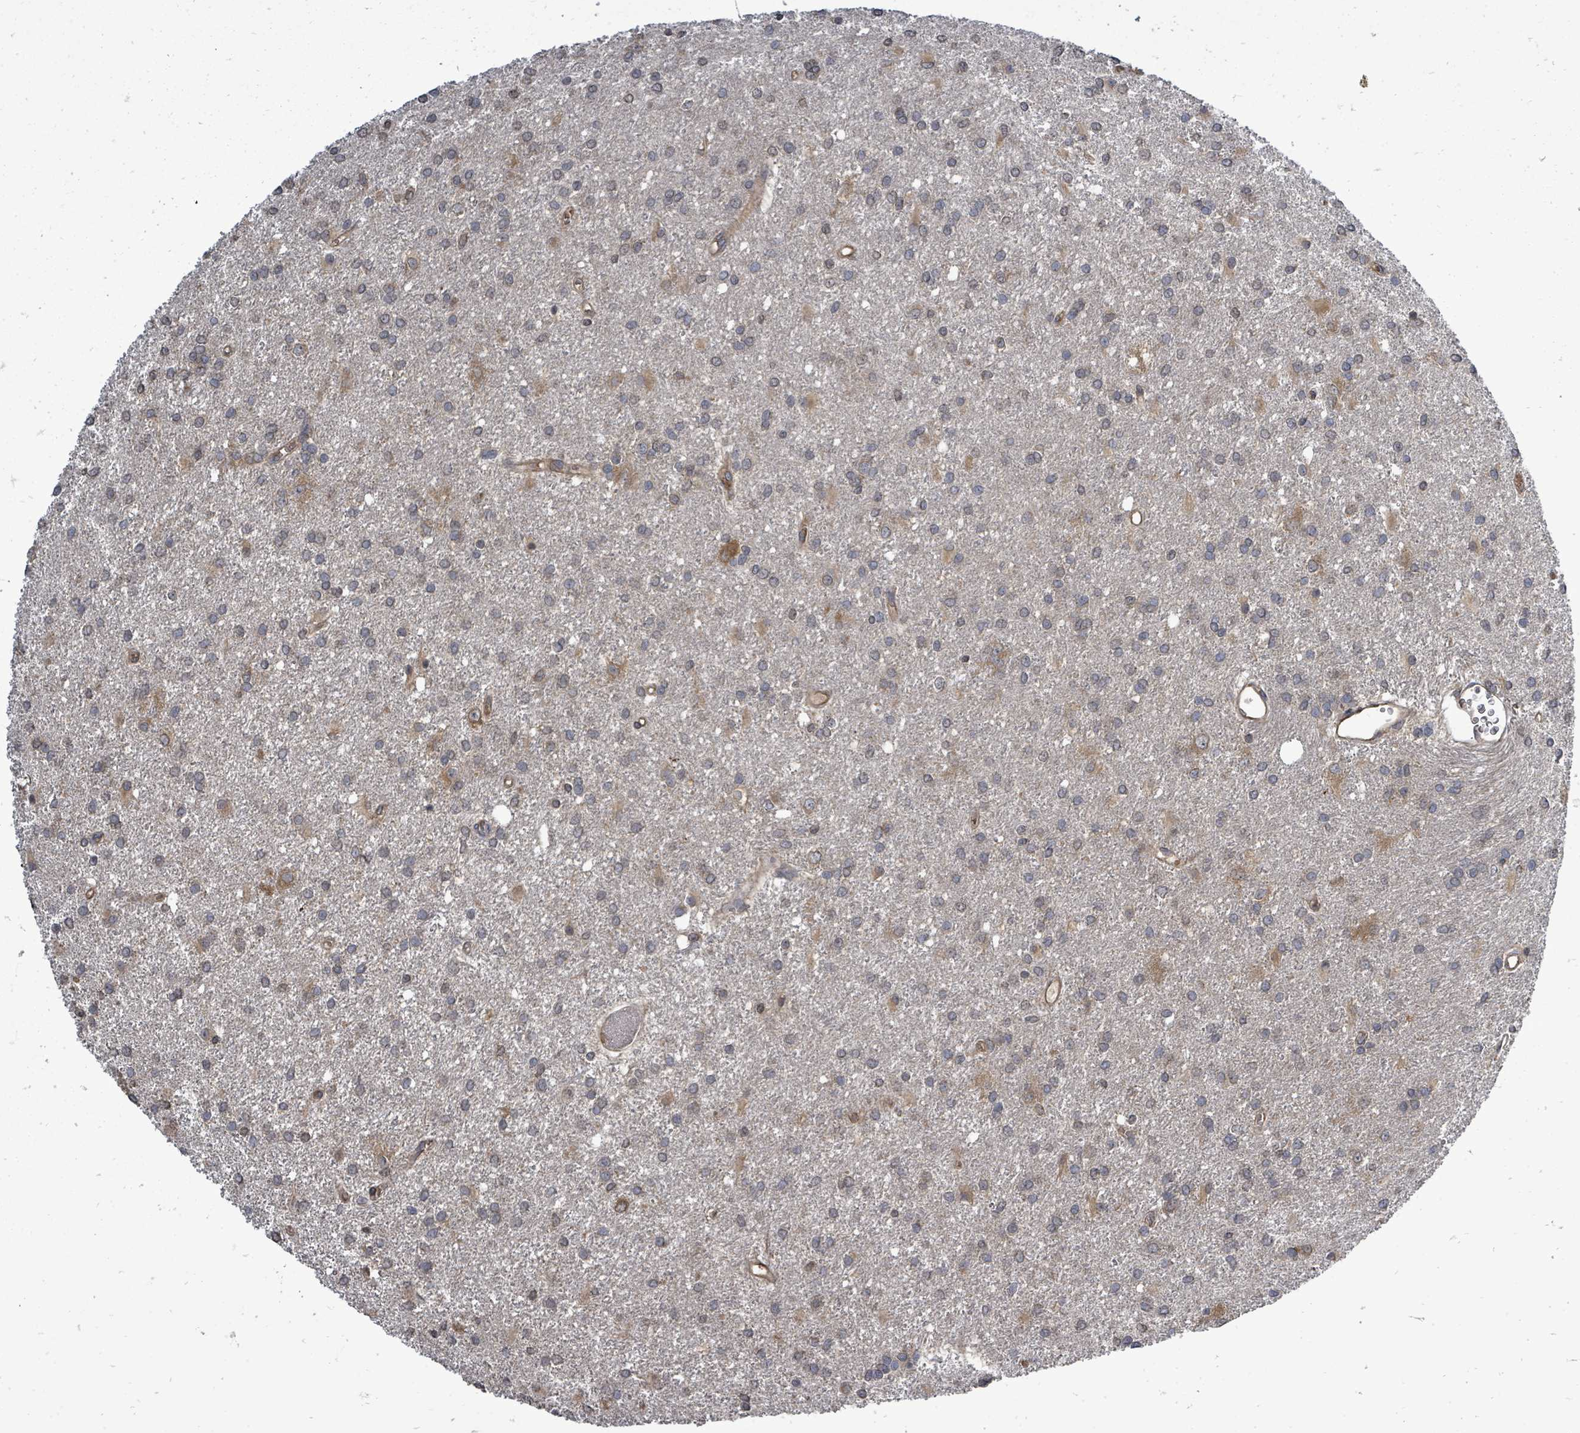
{"staining": {"intensity": "weak", "quantity": "25%-75%", "location": "cytoplasmic/membranous"}, "tissue": "glioma", "cell_type": "Tumor cells", "image_type": "cancer", "snomed": [{"axis": "morphology", "description": "Glioma, malignant, High grade"}, {"axis": "topography", "description": "Brain"}], "caption": "The image exhibits a brown stain indicating the presence of a protein in the cytoplasmic/membranous of tumor cells in glioma.", "gene": "RALGAPB", "patient": {"sex": "female", "age": 50}}